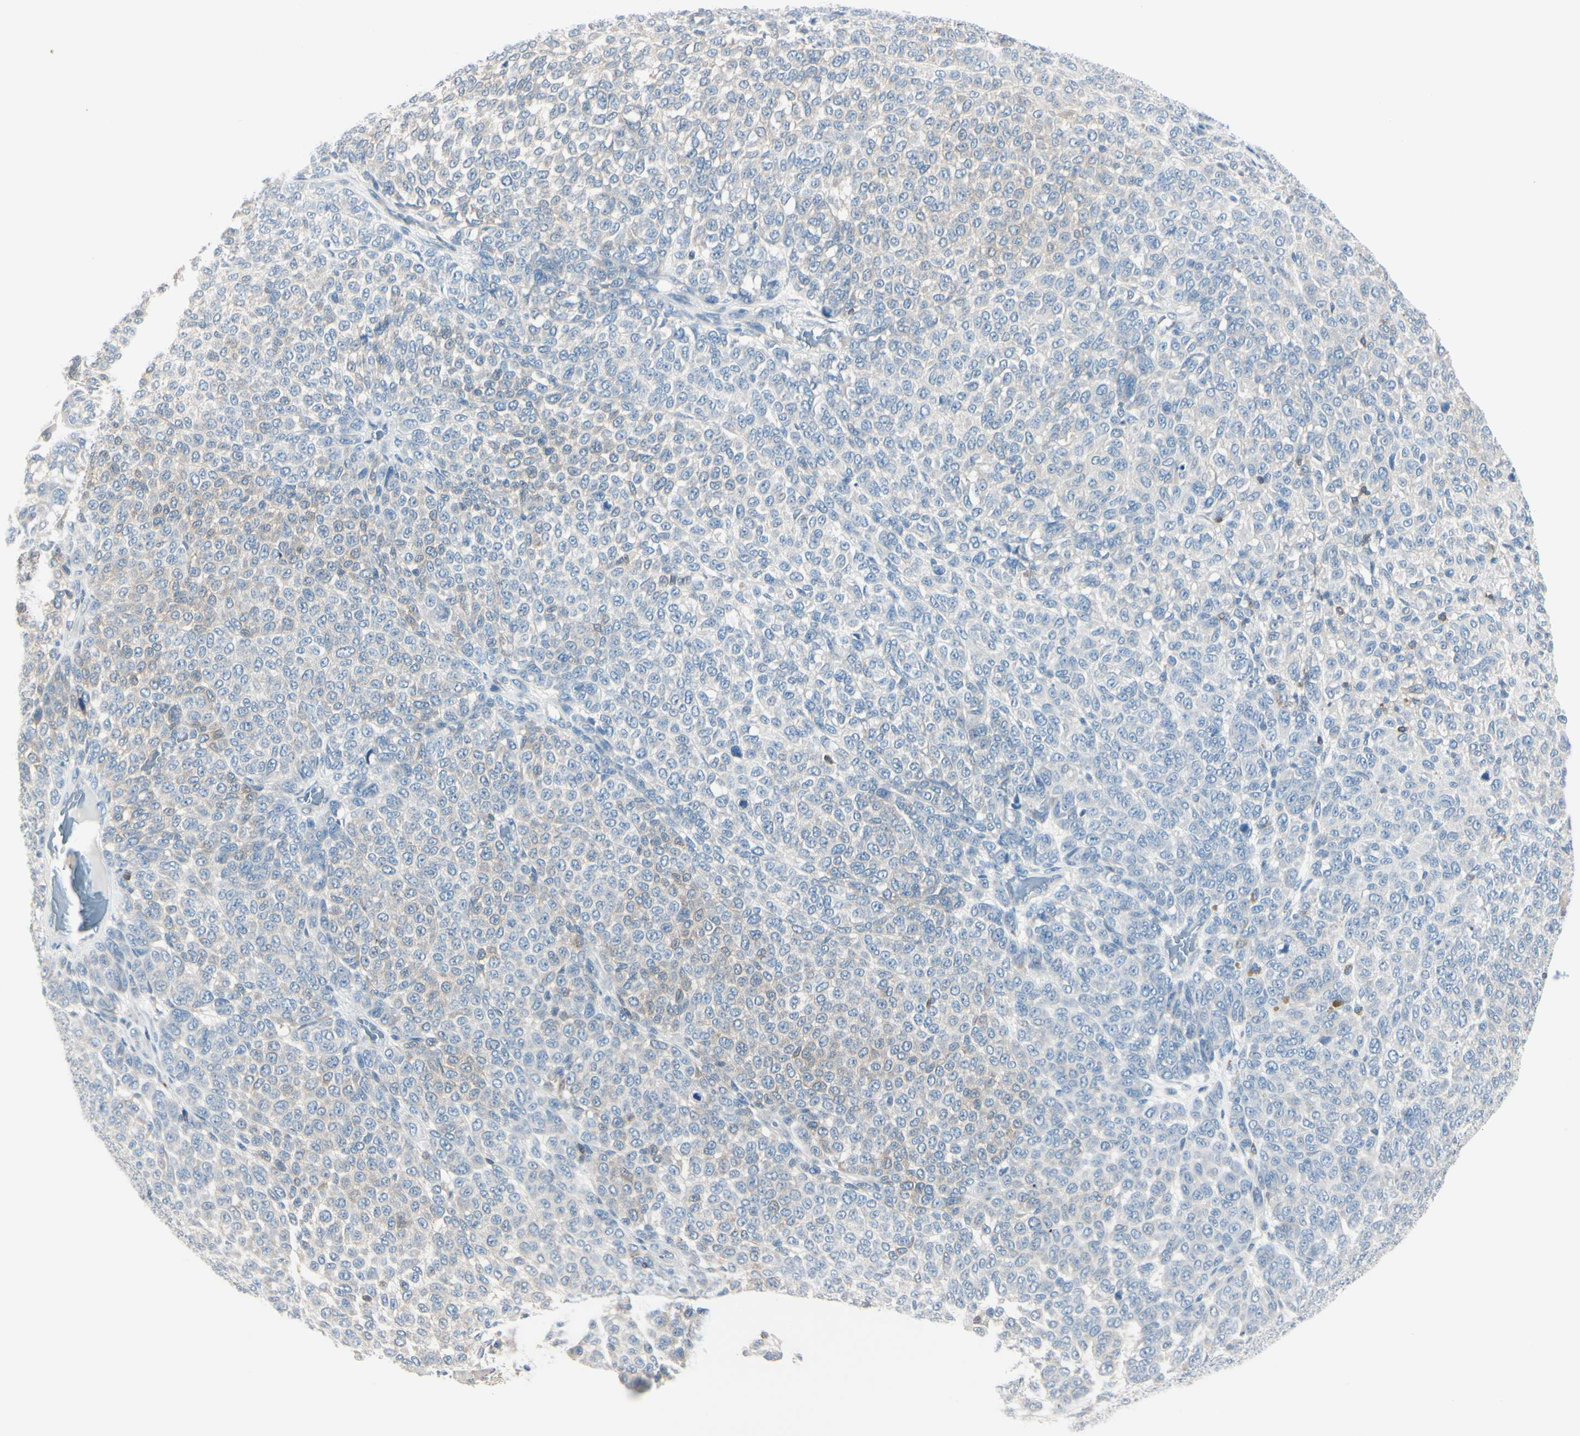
{"staining": {"intensity": "weak", "quantity": "<25%", "location": "cytoplasmic/membranous"}, "tissue": "melanoma", "cell_type": "Tumor cells", "image_type": "cancer", "snomed": [{"axis": "morphology", "description": "Malignant melanoma, NOS"}, {"axis": "topography", "description": "Skin"}], "caption": "Melanoma was stained to show a protein in brown. There is no significant expression in tumor cells.", "gene": "SLC9A3R1", "patient": {"sex": "male", "age": 59}}